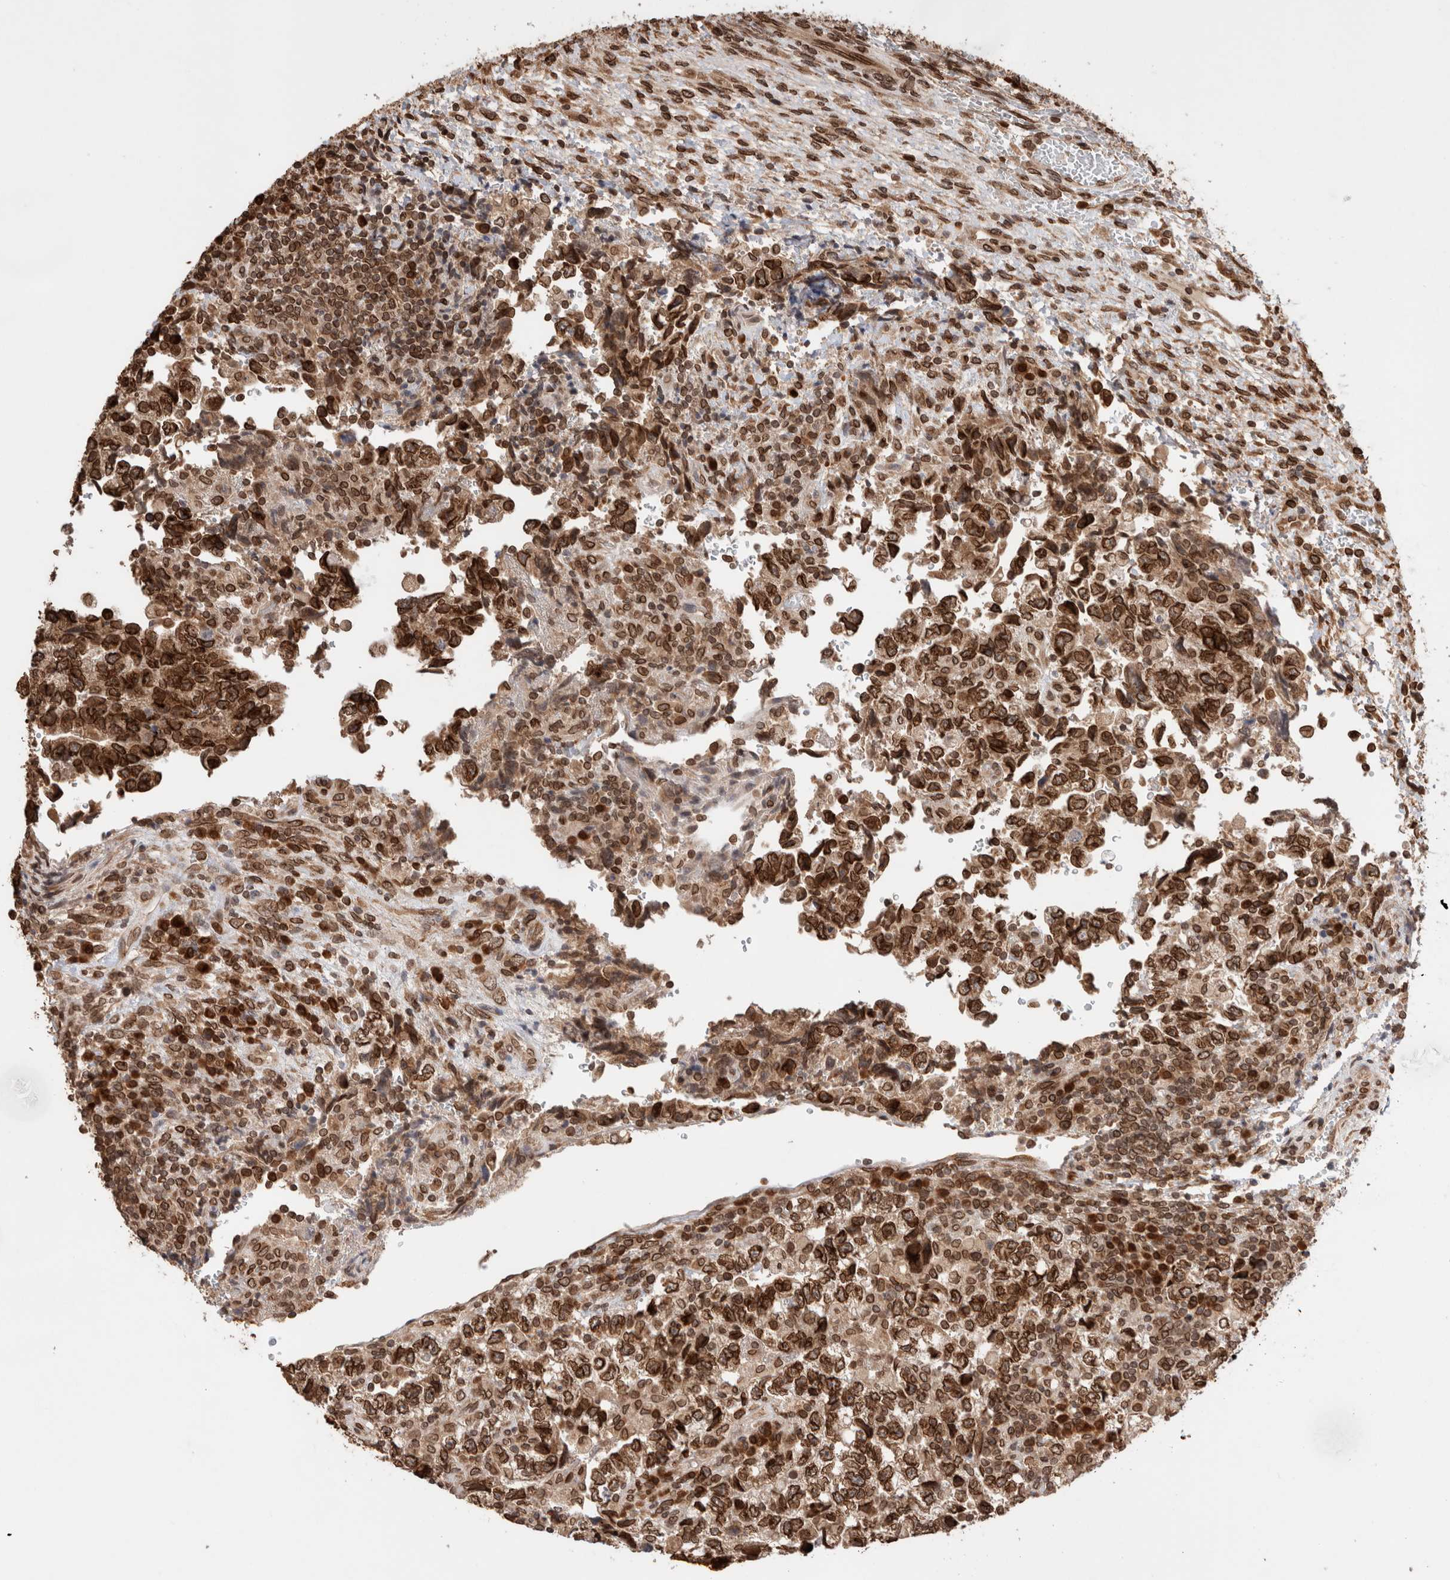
{"staining": {"intensity": "strong", "quantity": ">75%", "location": "cytoplasmic/membranous,nuclear"}, "tissue": "testis cancer", "cell_type": "Tumor cells", "image_type": "cancer", "snomed": [{"axis": "morphology", "description": "Normal tissue, NOS"}, {"axis": "morphology", "description": "Carcinoma, Embryonal, NOS"}, {"axis": "topography", "description": "Testis"}], "caption": "Protein expression analysis of human embryonal carcinoma (testis) reveals strong cytoplasmic/membranous and nuclear staining in about >75% of tumor cells.", "gene": "TPR", "patient": {"sex": "male", "age": 36}}